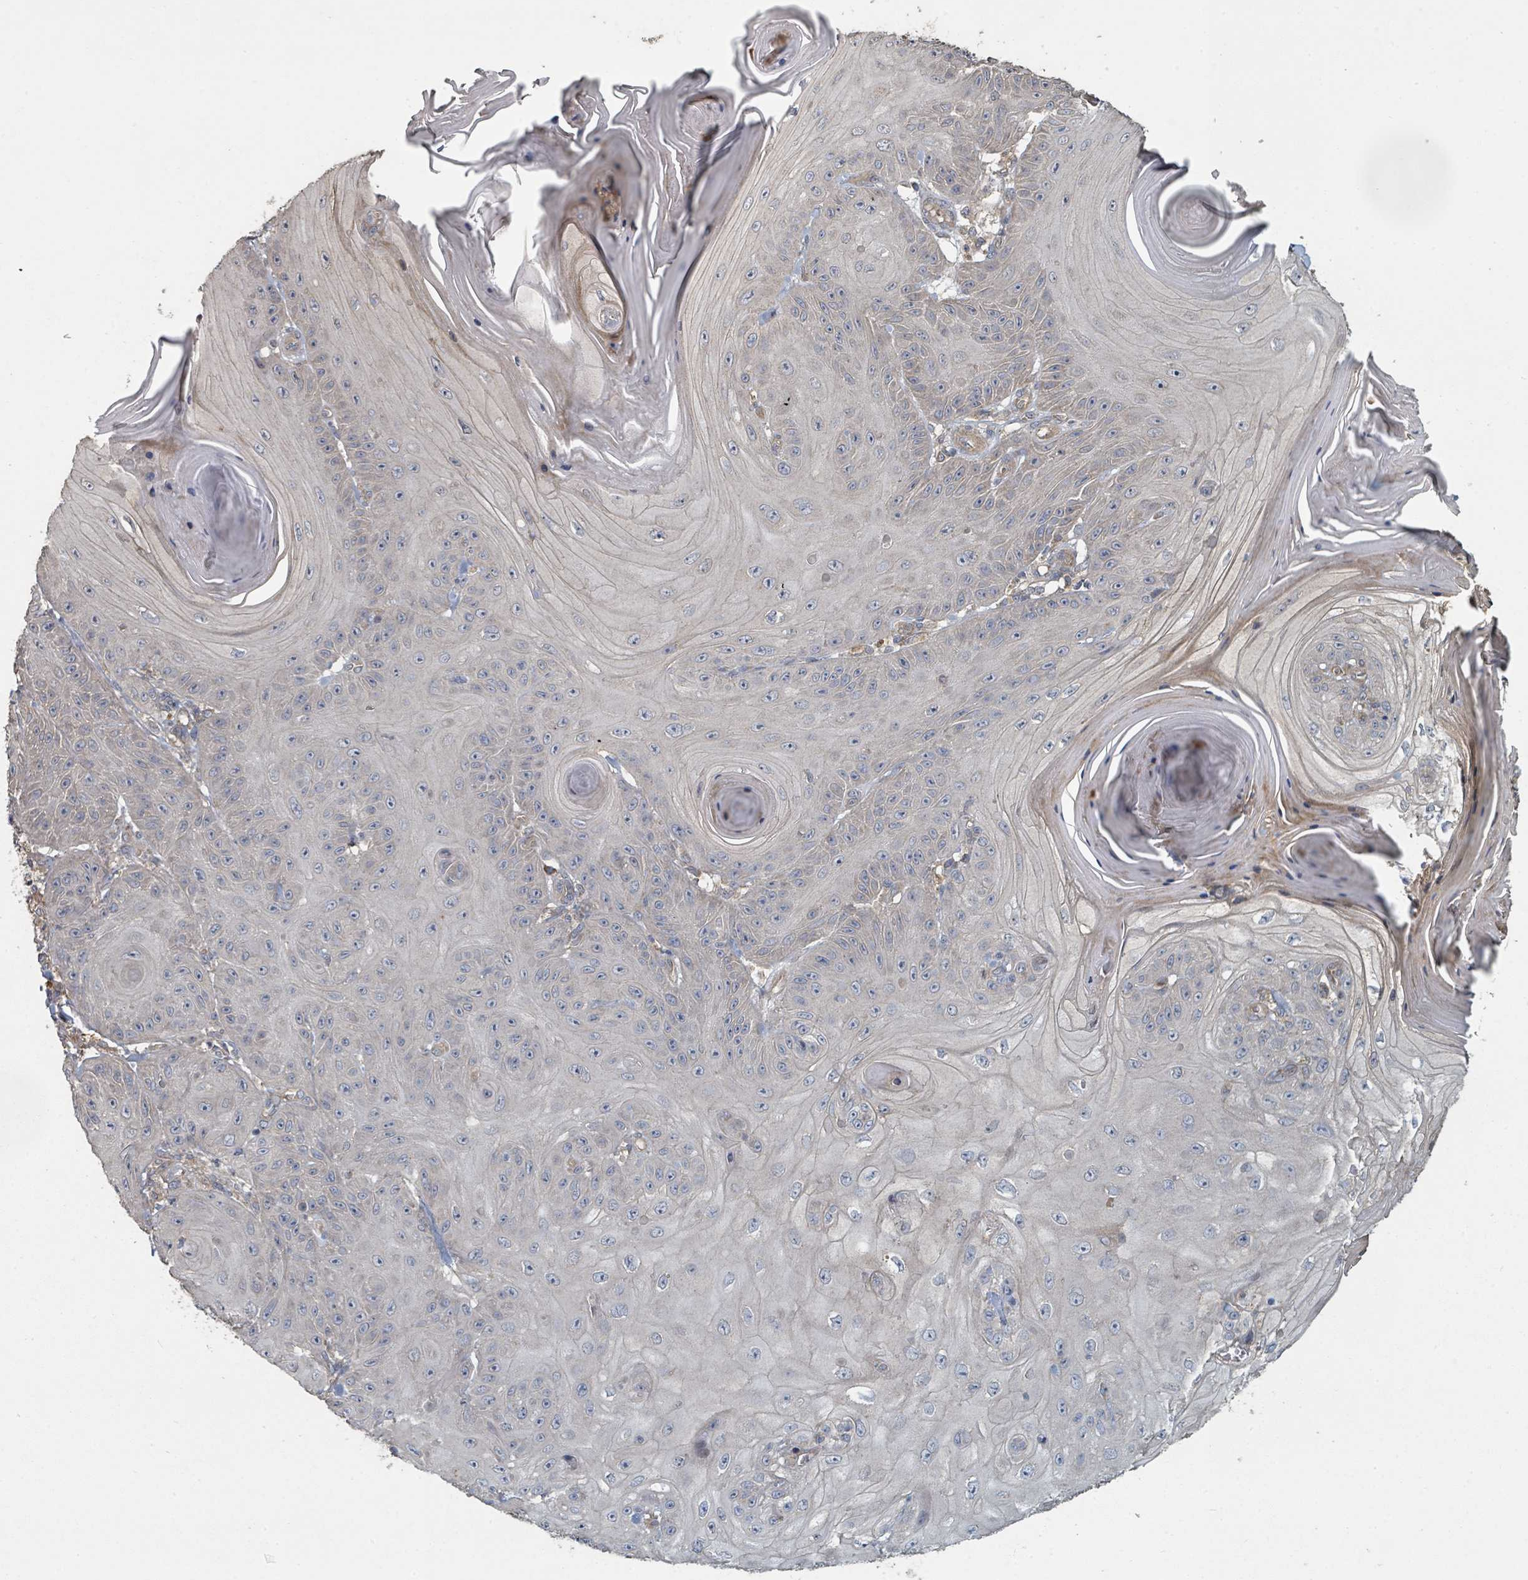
{"staining": {"intensity": "negative", "quantity": "none", "location": "none"}, "tissue": "skin cancer", "cell_type": "Tumor cells", "image_type": "cancer", "snomed": [{"axis": "morphology", "description": "Squamous cell carcinoma, NOS"}, {"axis": "topography", "description": "Skin"}], "caption": "High magnification brightfield microscopy of skin cancer (squamous cell carcinoma) stained with DAB (brown) and counterstained with hematoxylin (blue): tumor cells show no significant positivity.", "gene": "WDFY1", "patient": {"sex": "female", "age": 78}}